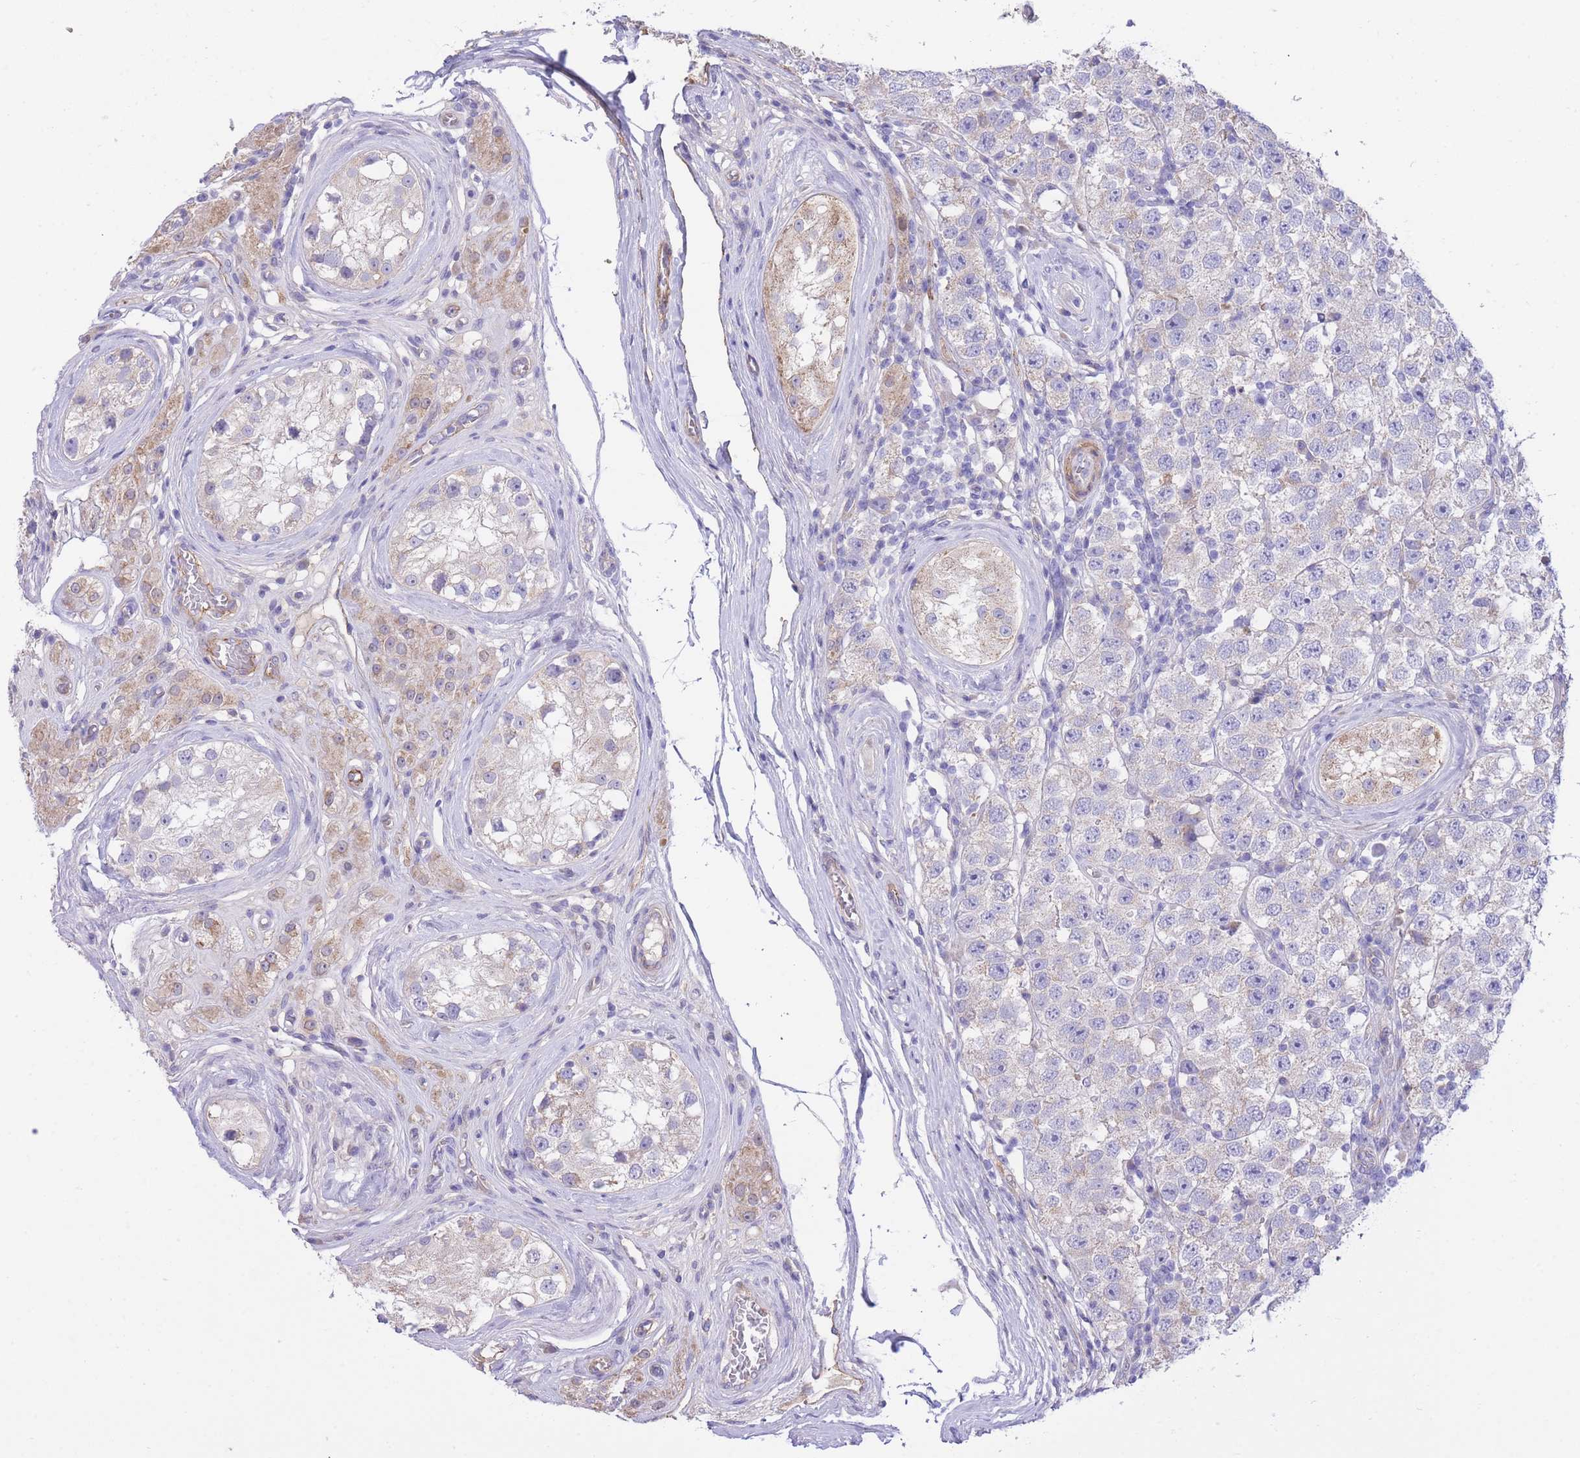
{"staining": {"intensity": "negative", "quantity": "none", "location": "none"}, "tissue": "testis cancer", "cell_type": "Tumor cells", "image_type": "cancer", "snomed": [{"axis": "morphology", "description": "Seminoma, NOS"}, {"axis": "topography", "description": "Testis"}], "caption": "A micrograph of testis cancer stained for a protein shows no brown staining in tumor cells.", "gene": "PGM1", "patient": {"sex": "male", "age": 34}}